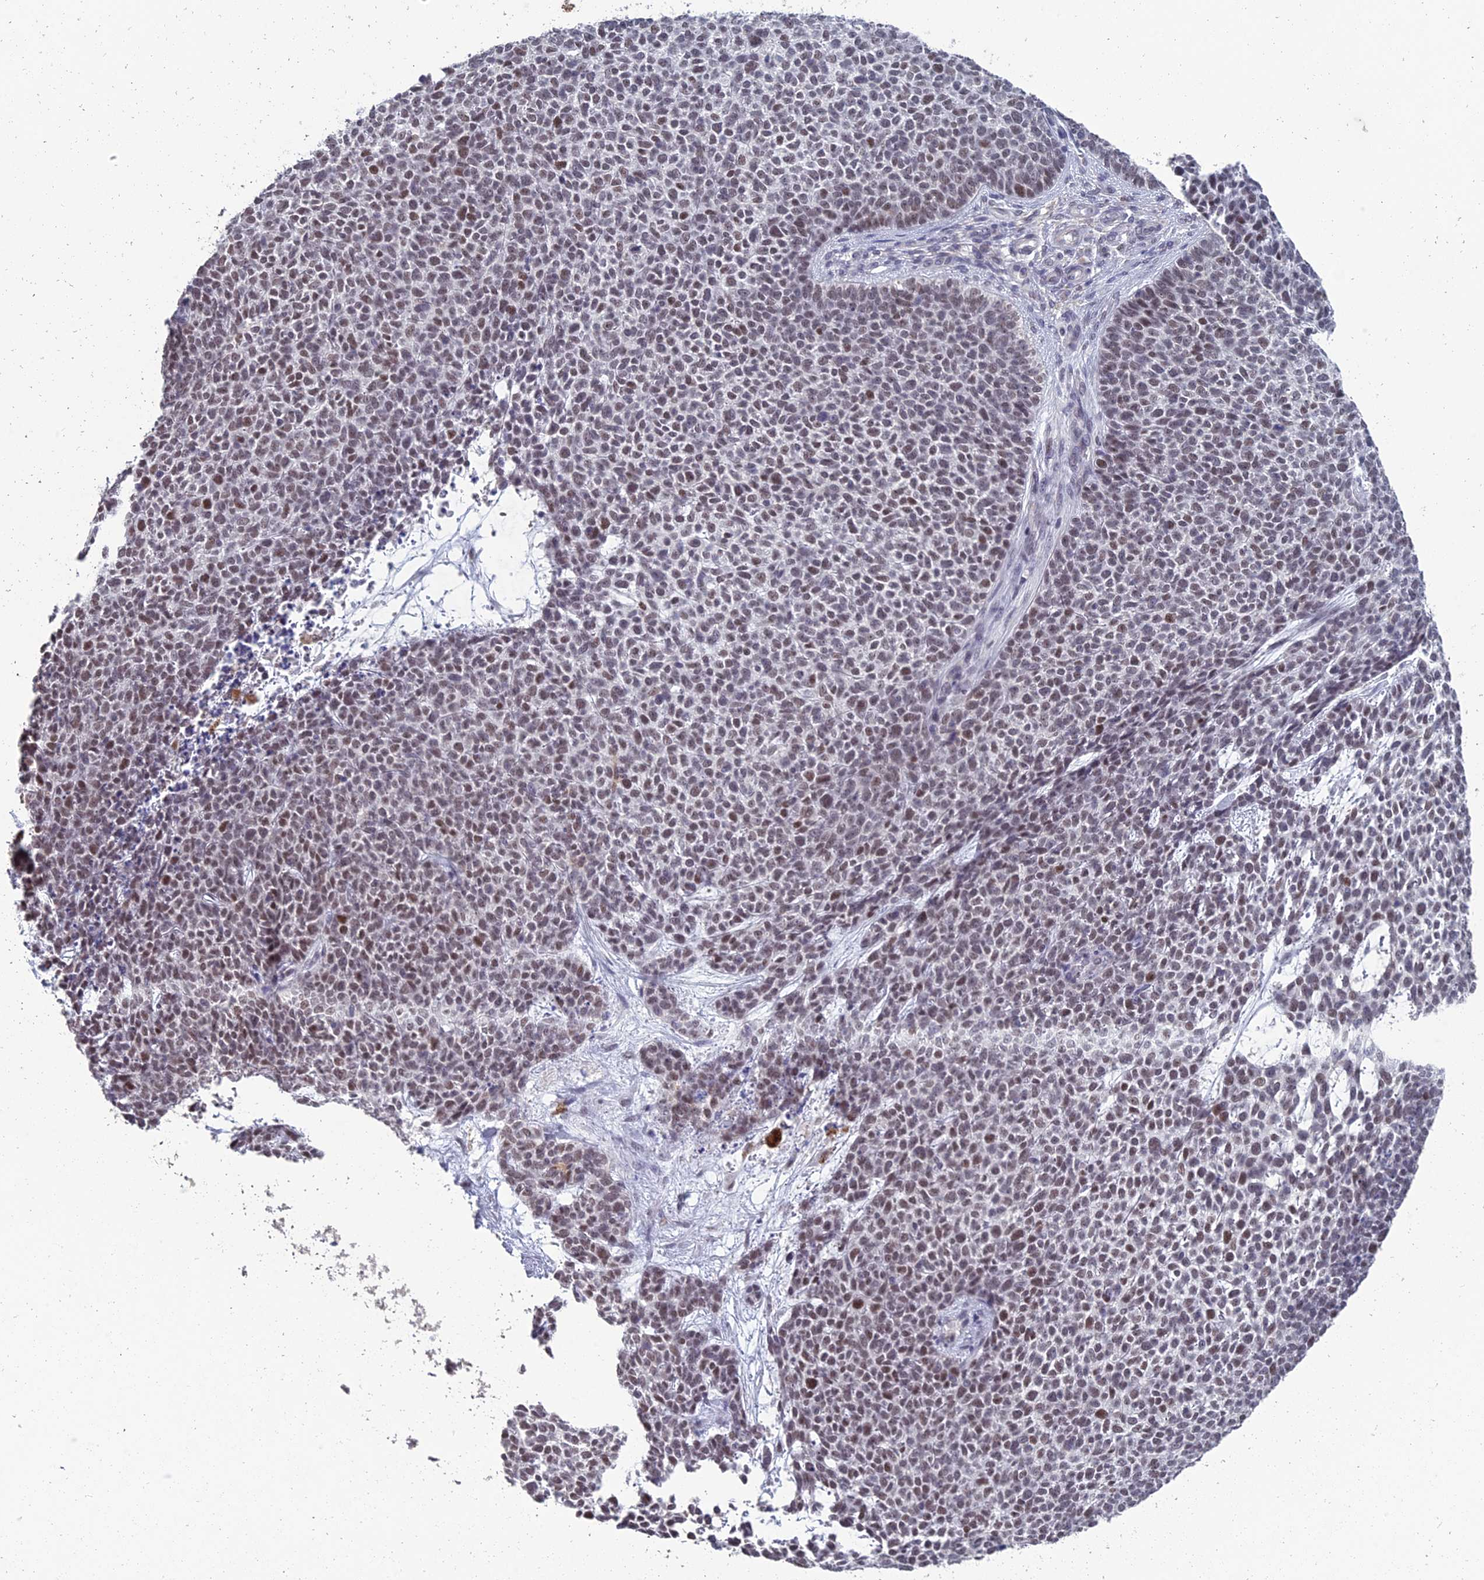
{"staining": {"intensity": "moderate", "quantity": "25%-75%", "location": "nuclear"}, "tissue": "skin cancer", "cell_type": "Tumor cells", "image_type": "cancer", "snomed": [{"axis": "morphology", "description": "Basal cell carcinoma"}, {"axis": "topography", "description": "Skin"}], "caption": "Immunohistochemical staining of human skin basal cell carcinoma reveals medium levels of moderate nuclear expression in approximately 25%-75% of tumor cells.", "gene": "MT-CO3", "patient": {"sex": "female", "age": 84}}